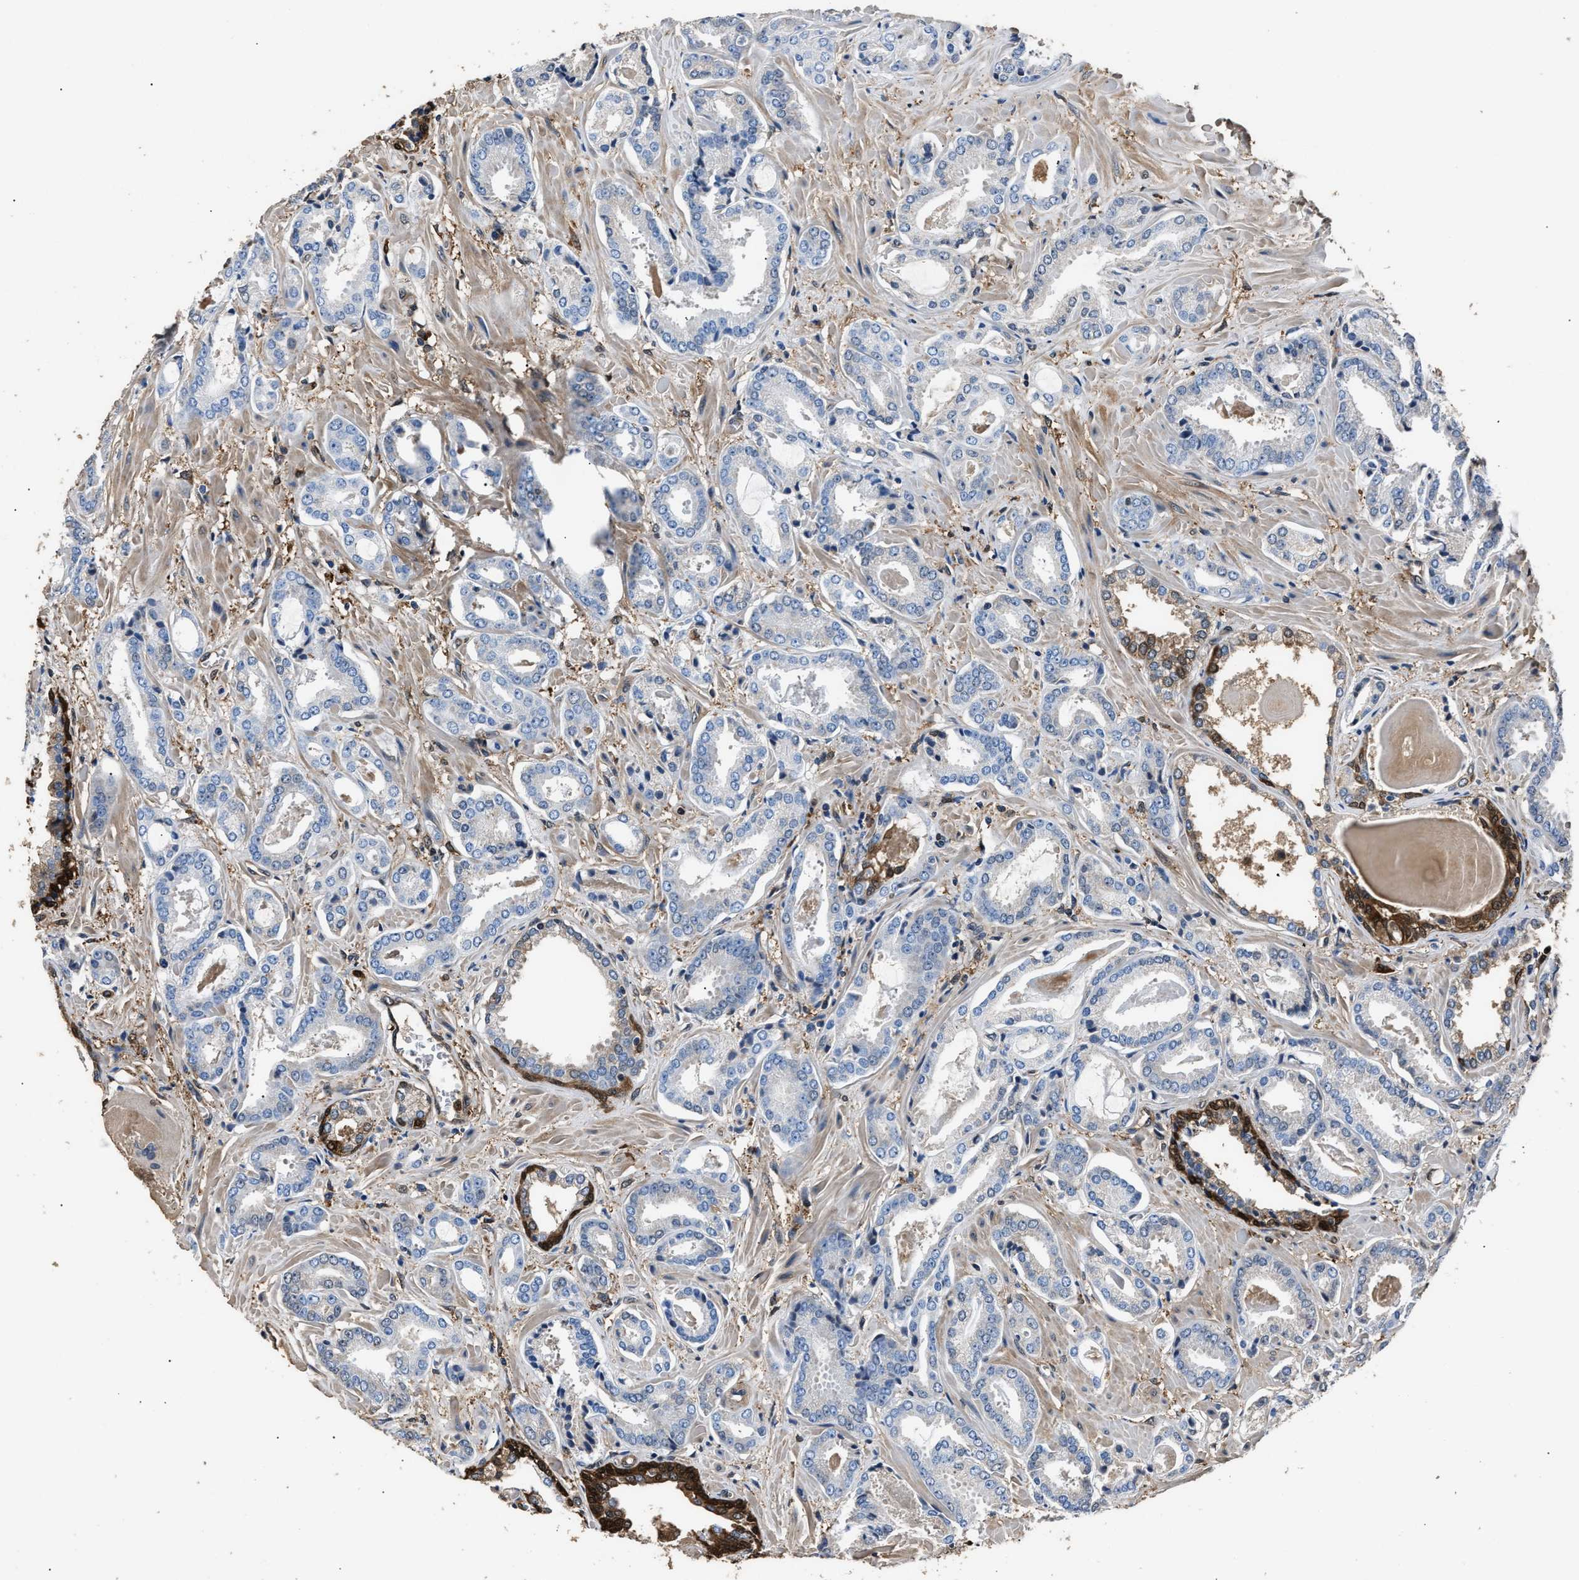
{"staining": {"intensity": "negative", "quantity": "none", "location": "none"}, "tissue": "prostate cancer", "cell_type": "Tumor cells", "image_type": "cancer", "snomed": [{"axis": "morphology", "description": "Adenocarcinoma, Low grade"}, {"axis": "topography", "description": "Prostate"}], "caption": "Immunohistochemical staining of prostate cancer exhibits no significant staining in tumor cells. (DAB immunohistochemistry with hematoxylin counter stain).", "gene": "GSTP1", "patient": {"sex": "male", "age": 53}}